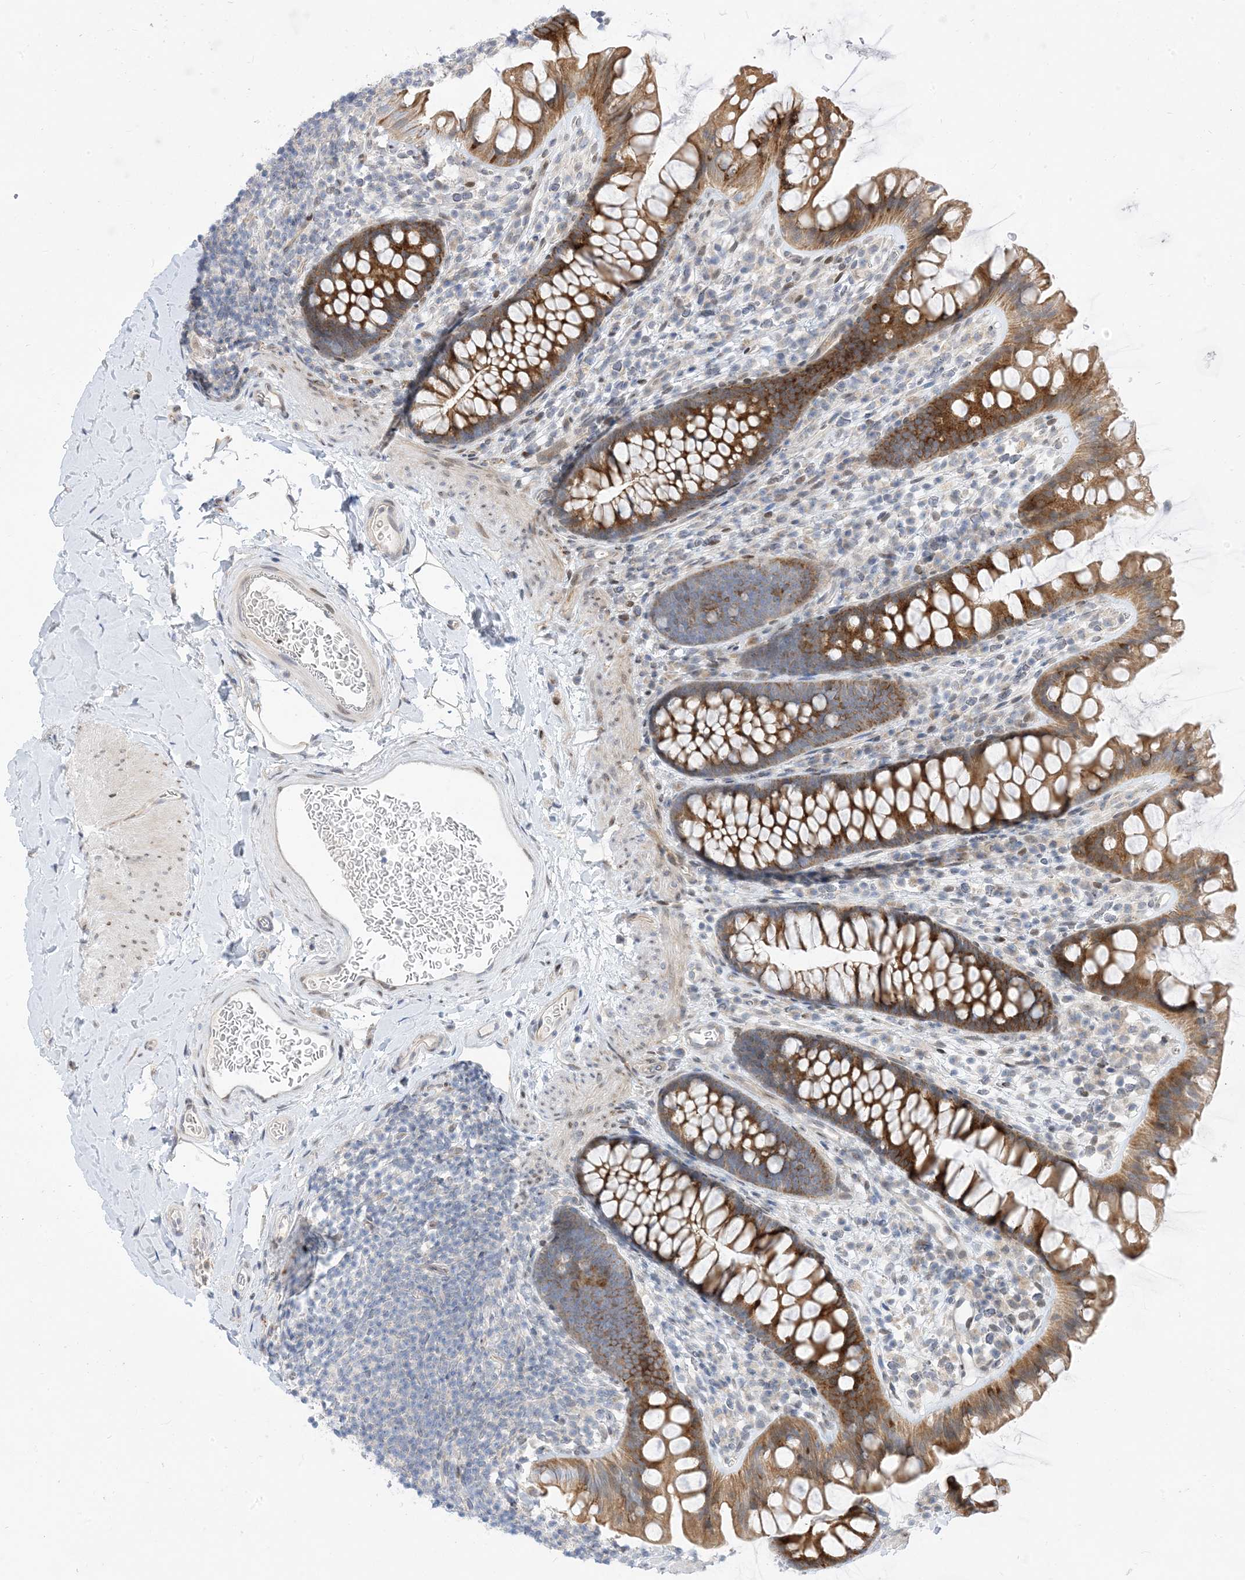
{"staining": {"intensity": "weak", "quantity": "25%-75%", "location": "cytoplasmic/membranous"}, "tissue": "colon", "cell_type": "Endothelial cells", "image_type": "normal", "snomed": [{"axis": "morphology", "description": "Normal tissue, NOS"}, {"axis": "topography", "description": "Colon"}], "caption": "Immunohistochemistry (IHC) staining of normal colon, which reveals low levels of weak cytoplasmic/membranous expression in approximately 25%-75% of endothelial cells indicating weak cytoplasmic/membranous protein expression. The staining was performed using DAB (3,3'-diaminobenzidine) (brown) for protein detection and nuclei were counterstained in hematoxylin (blue).", "gene": "TYSND1", "patient": {"sex": "female", "age": 62}}